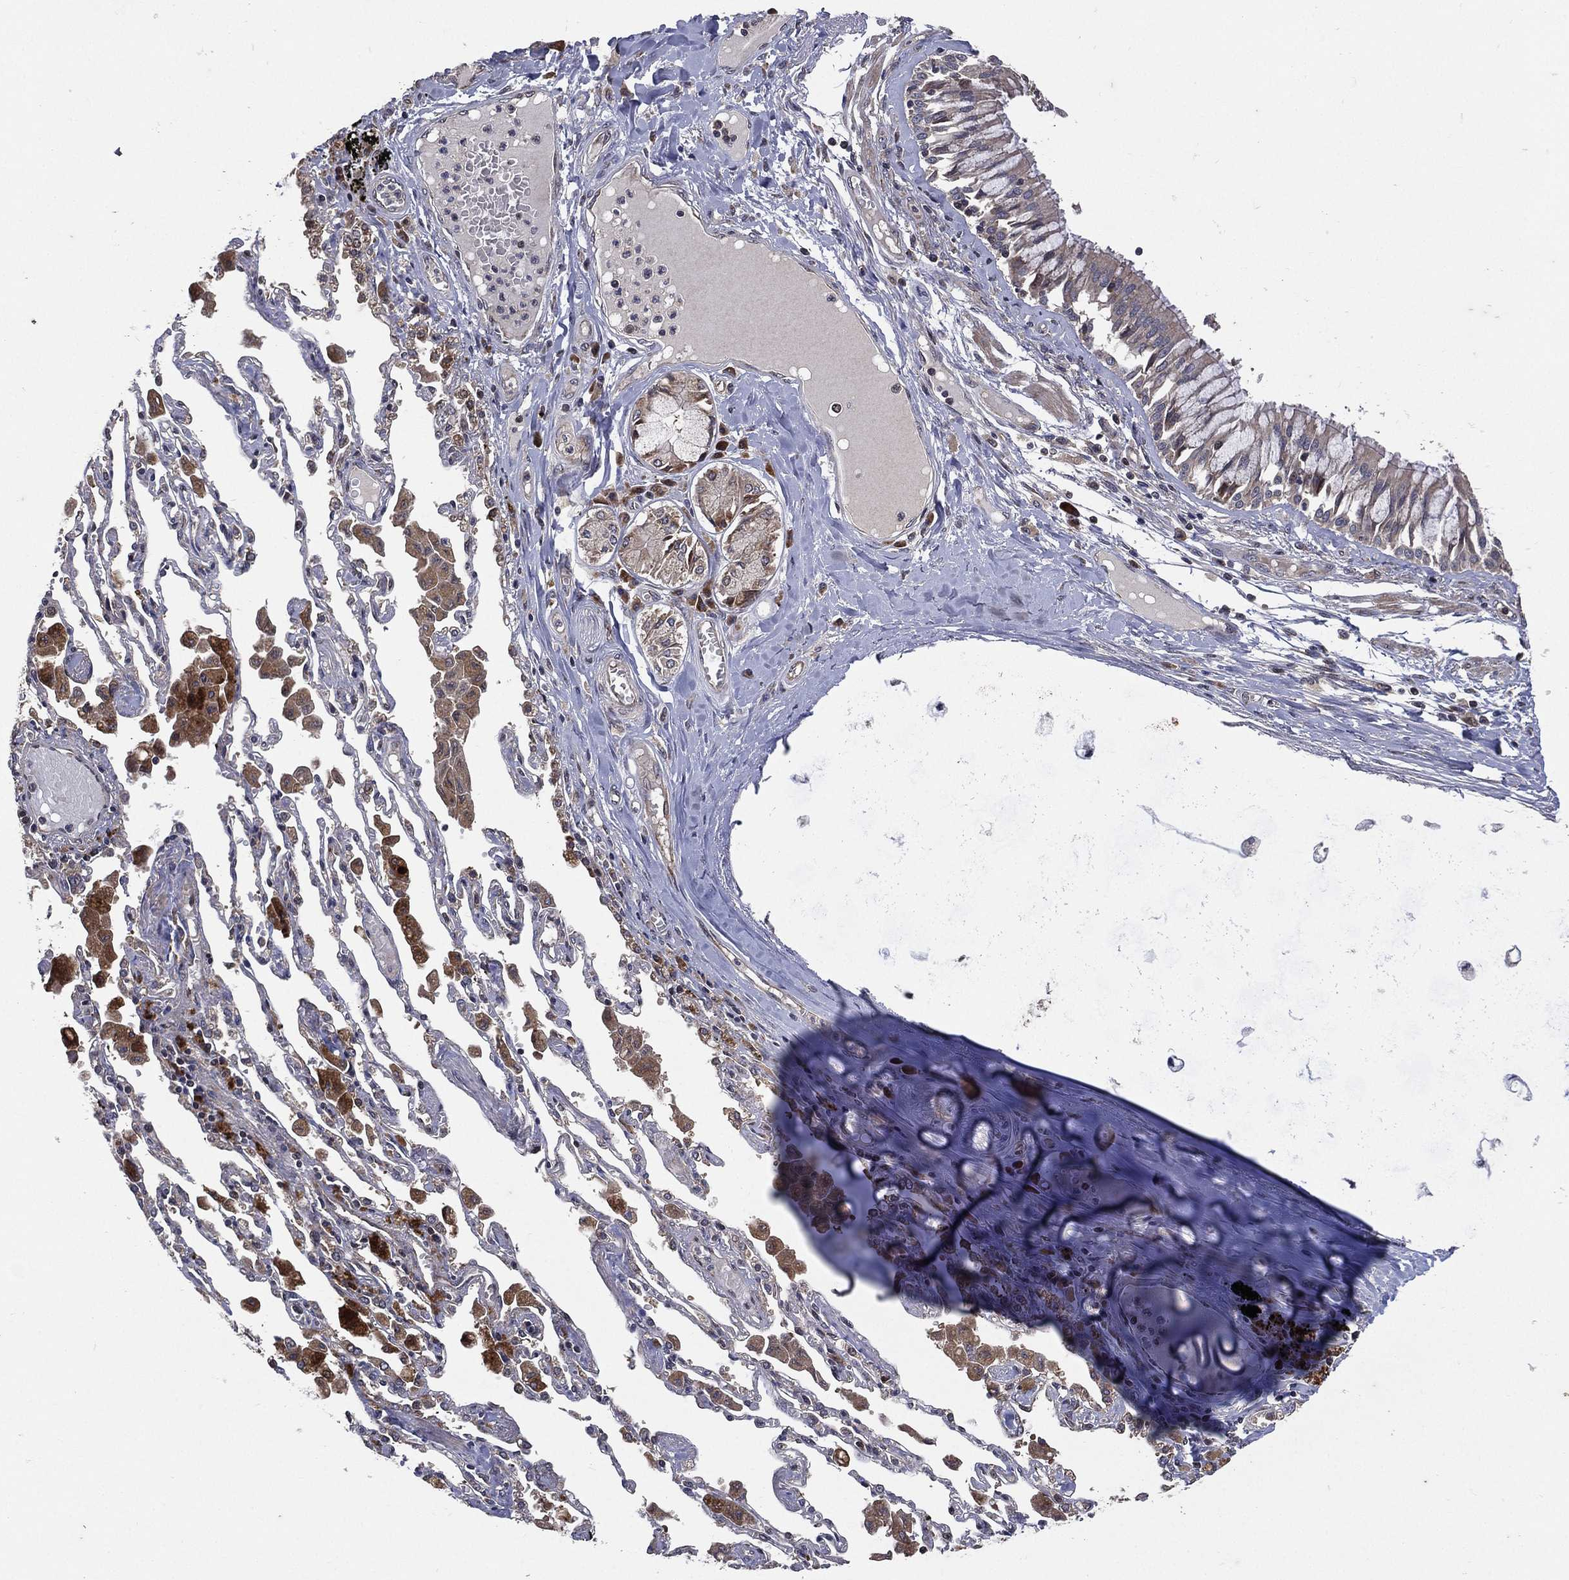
{"staining": {"intensity": "strong", "quantity": "25%-75%", "location": "cytoplasmic/membranous"}, "tissue": "bronchus", "cell_type": "Respiratory epithelial cells", "image_type": "normal", "snomed": [{"axis": "morphology", "description": "Normal tissue, NOS"}, {"axis": "morphology", "description": "Squamous cell carcinoma, NOS"}, {"axis": "topography", "description": "Cartilage tissue"}, {"axis": "topography", "description": "Bronchus"}, {"axis": "topography", "description": "Lung"}], "caption": "A brown stain shows strong cytoplasmic/membranous positivity of a protein in respiratory epithelial cells of benign human bronchus. Using DAB (3,3'-diaminobenzidine) (brown) and hematoxylin (blue) stains, captured at high magnification using brightfield microscopy.", "gene": "RAB11FIP4", "patient": {"sex": "female", "age": 49}}